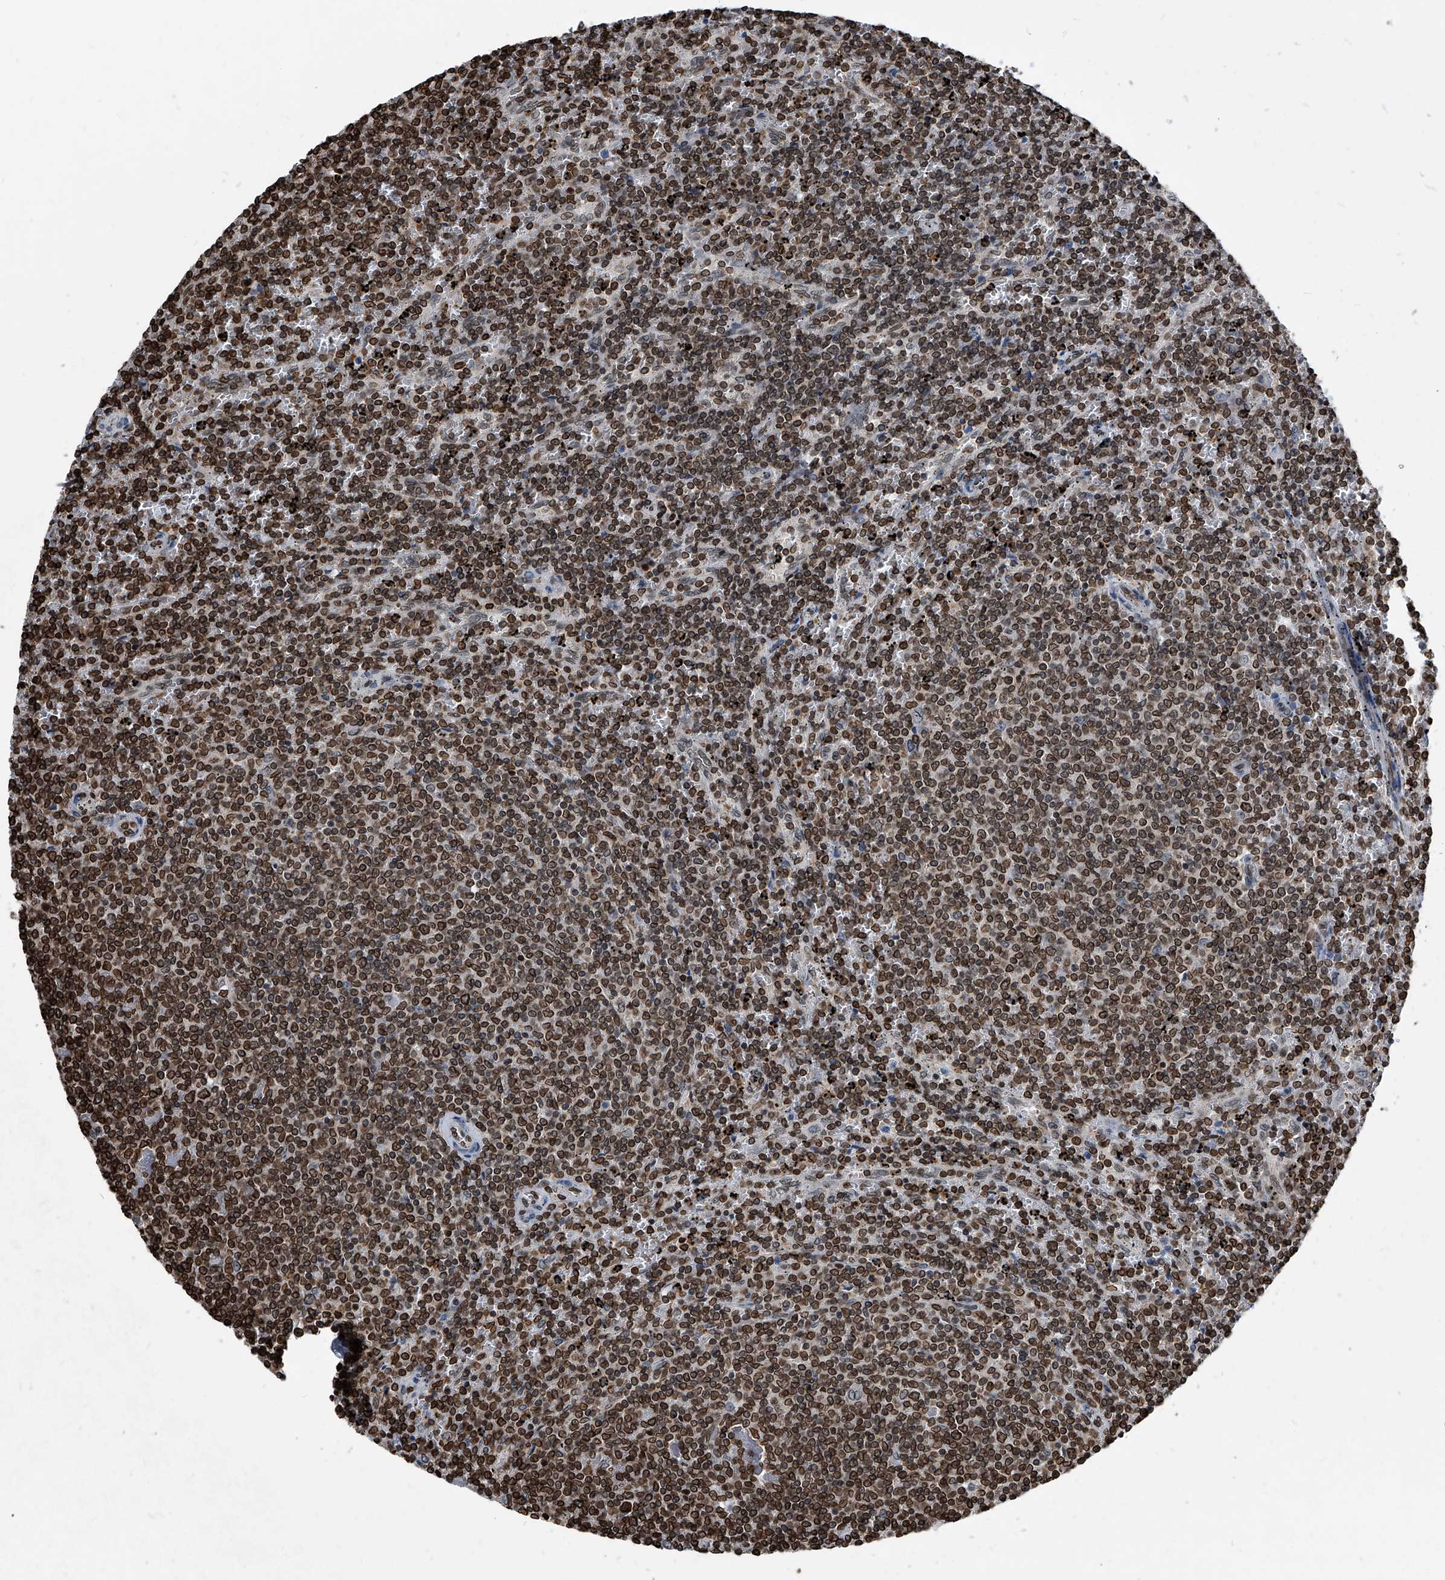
{"staining": {"intensity": "strong", "quantity": ">75%", "location": "cytoplasmic/membranous,nuclear"}, "tissue": "lymphoma", "cell_type": "Tumor cells", "image_type": "cancer", "snomed": [{"axis": "morphology", "description": "Malignant lymphoma, non-Hodgkin's type, Low grade"}, {"axis": "topography", "description": "Spleen"}], "caption": "Immunohistochemical staining of human lymphoma reveals strong cytoplasmic/membranous and nuclear protein staining in approximately >75% of tumor cells.", "gene": "PHF20", "patient": {"sex": "female", "age": 50}}